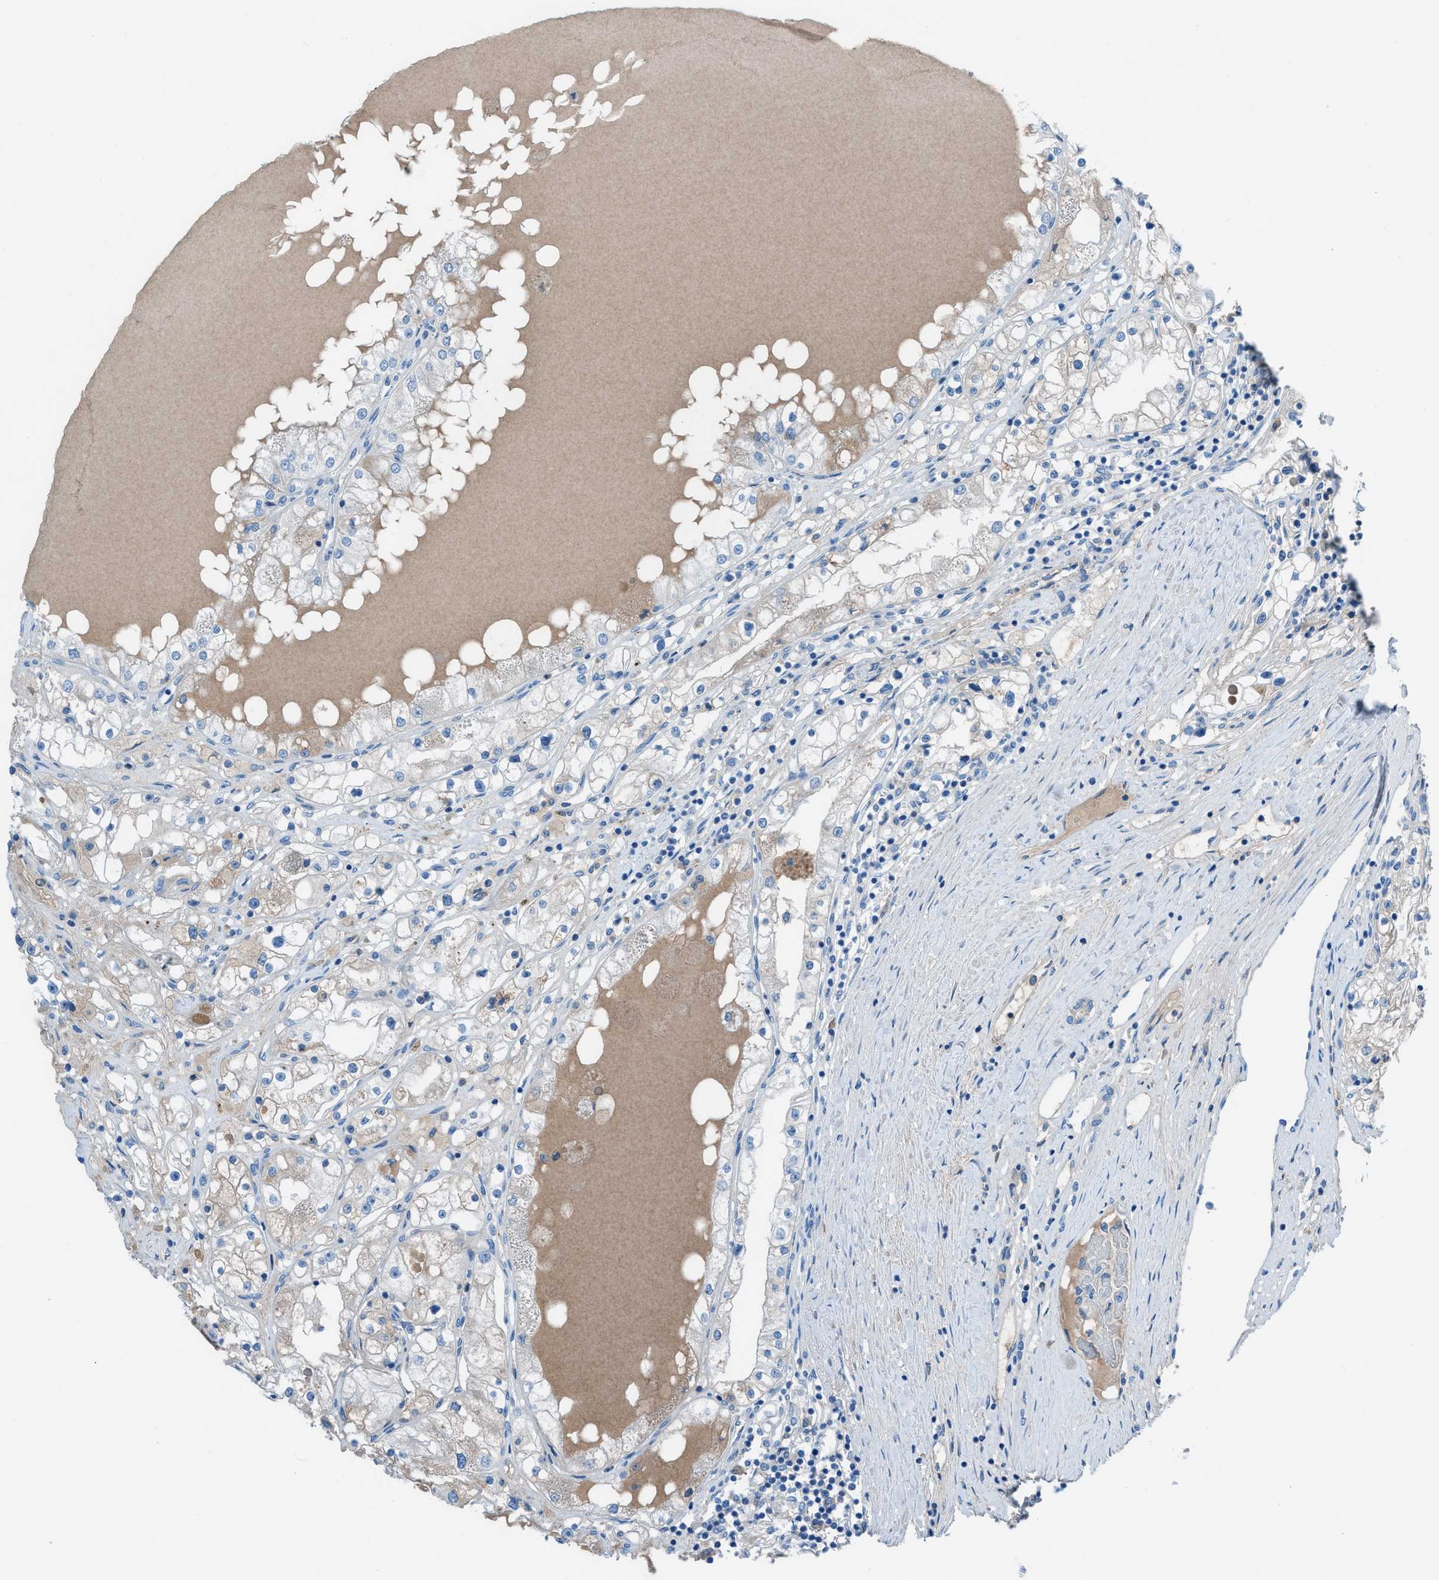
{"staining": {"intensity": "weak", "quantity": "25%-75%", "location": "cytoplasmic/membranous"}, "tissue": "renal cancer", "cell_type": "Tumor cells", "image_type": "cancer", "snomed": [{"axis": "morphology", "description": "Adenocarcinoma, NOS"}, {"axis": "topography", "description": "Kidney"}], "caption": "An image of human renal cancer stained for a protein reveals weak cytoplasmic/membranous brown staining in tumor cells.", "gene": "C5AR2", "patient": {"sex": "male", "age": 68}}